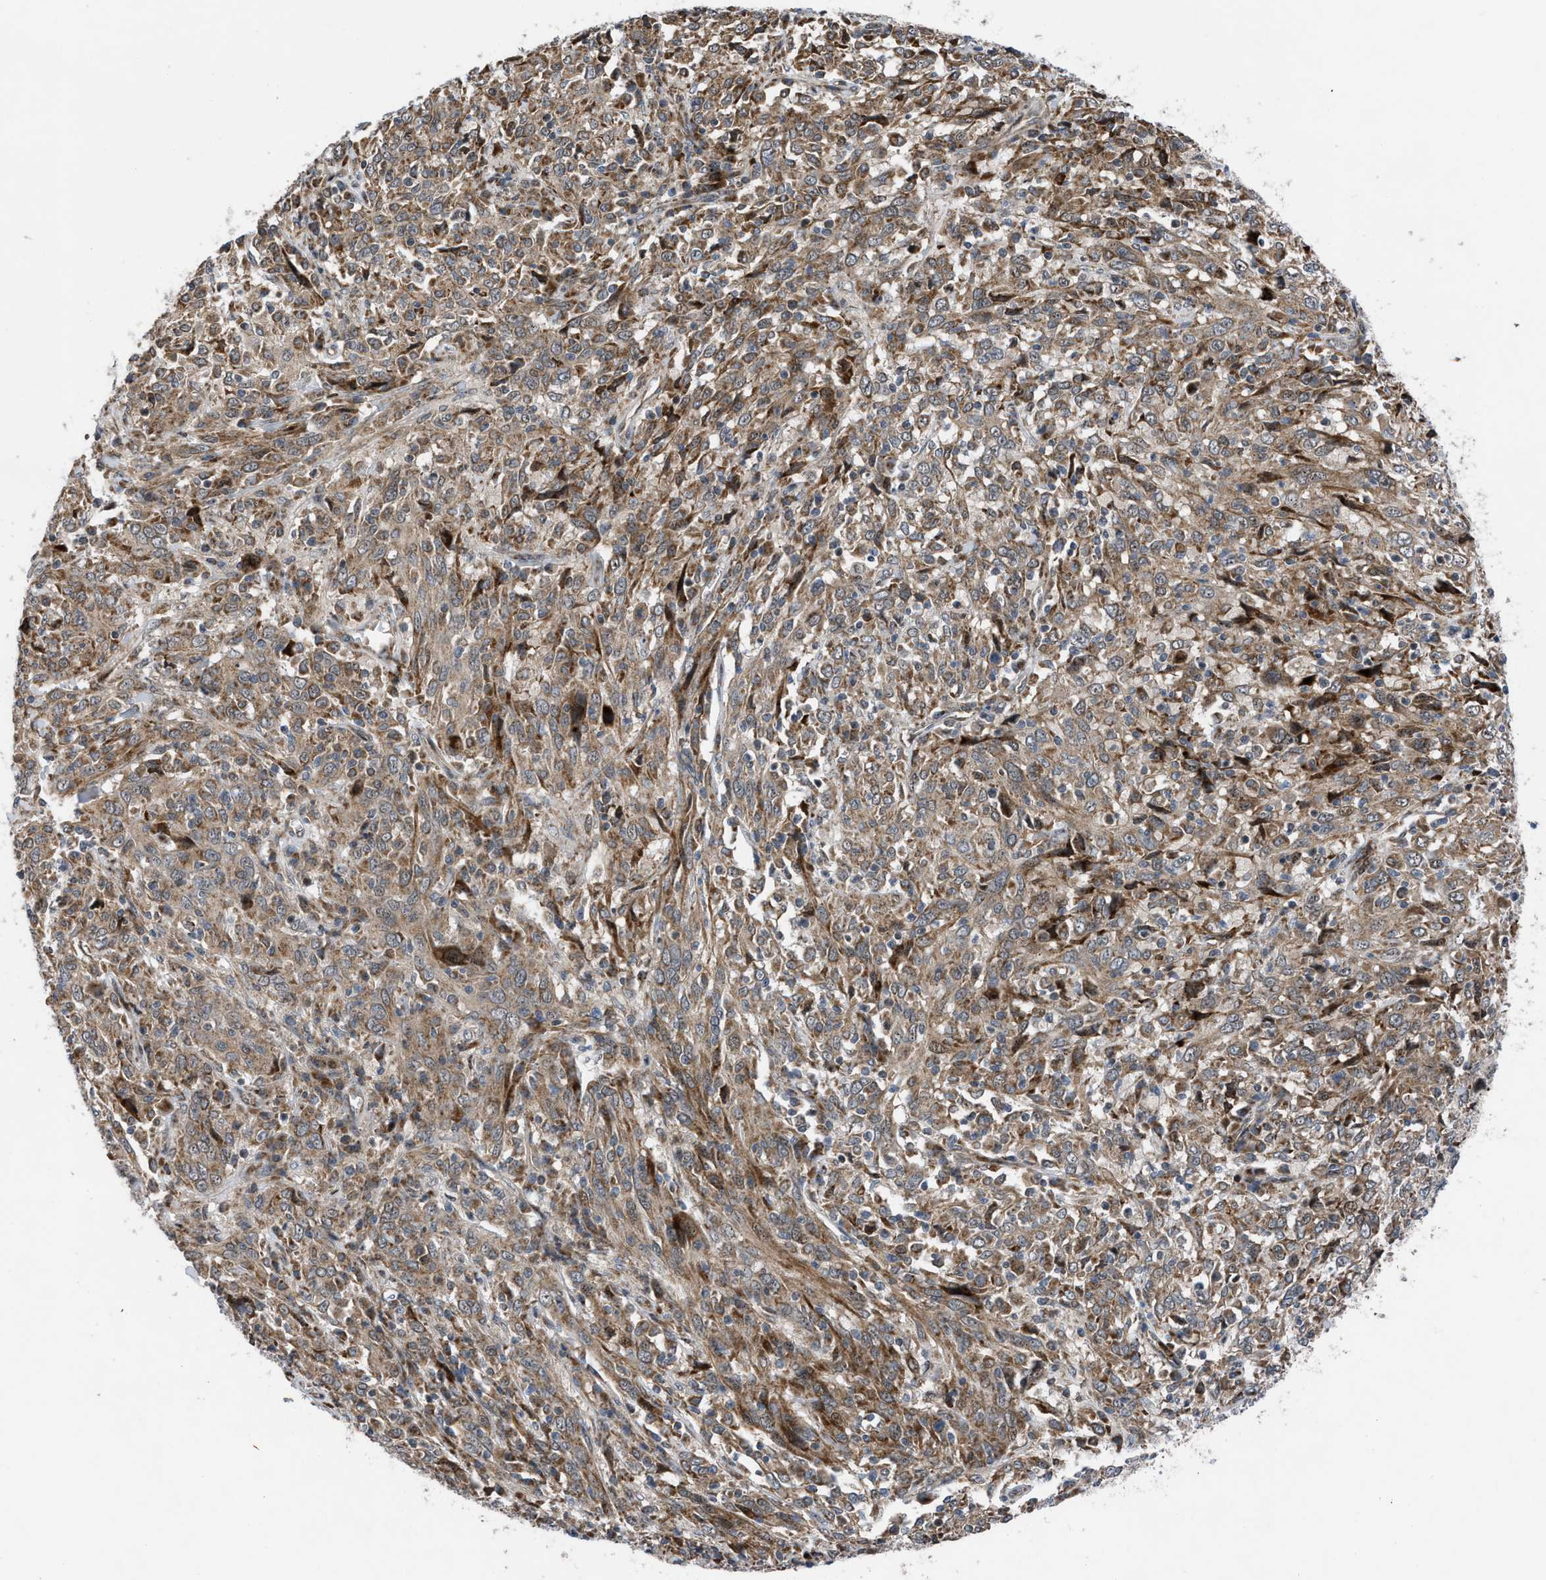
{"staining": {"intensity": "moderate", "quantity": ">75%", "location": "cytoplasmic/membranous"}, "tissue": "cervical cancer", "cell_type": "Tumor cells", "image_type": "cancer", "snomed": [{"axis": "morphology", "description": "Squamous cell carcinoma, NOS"}, {"axis": "topography", "description": "Cervix"}], "caption": "The immunohistochemical stain shows moderate cytoplasmic/membranous positivity in tumor cells of squamous cell carcinoma (cervical) tissue.", "gene": "AP3M2", "patient": {"sex": "female", "age": 46}}